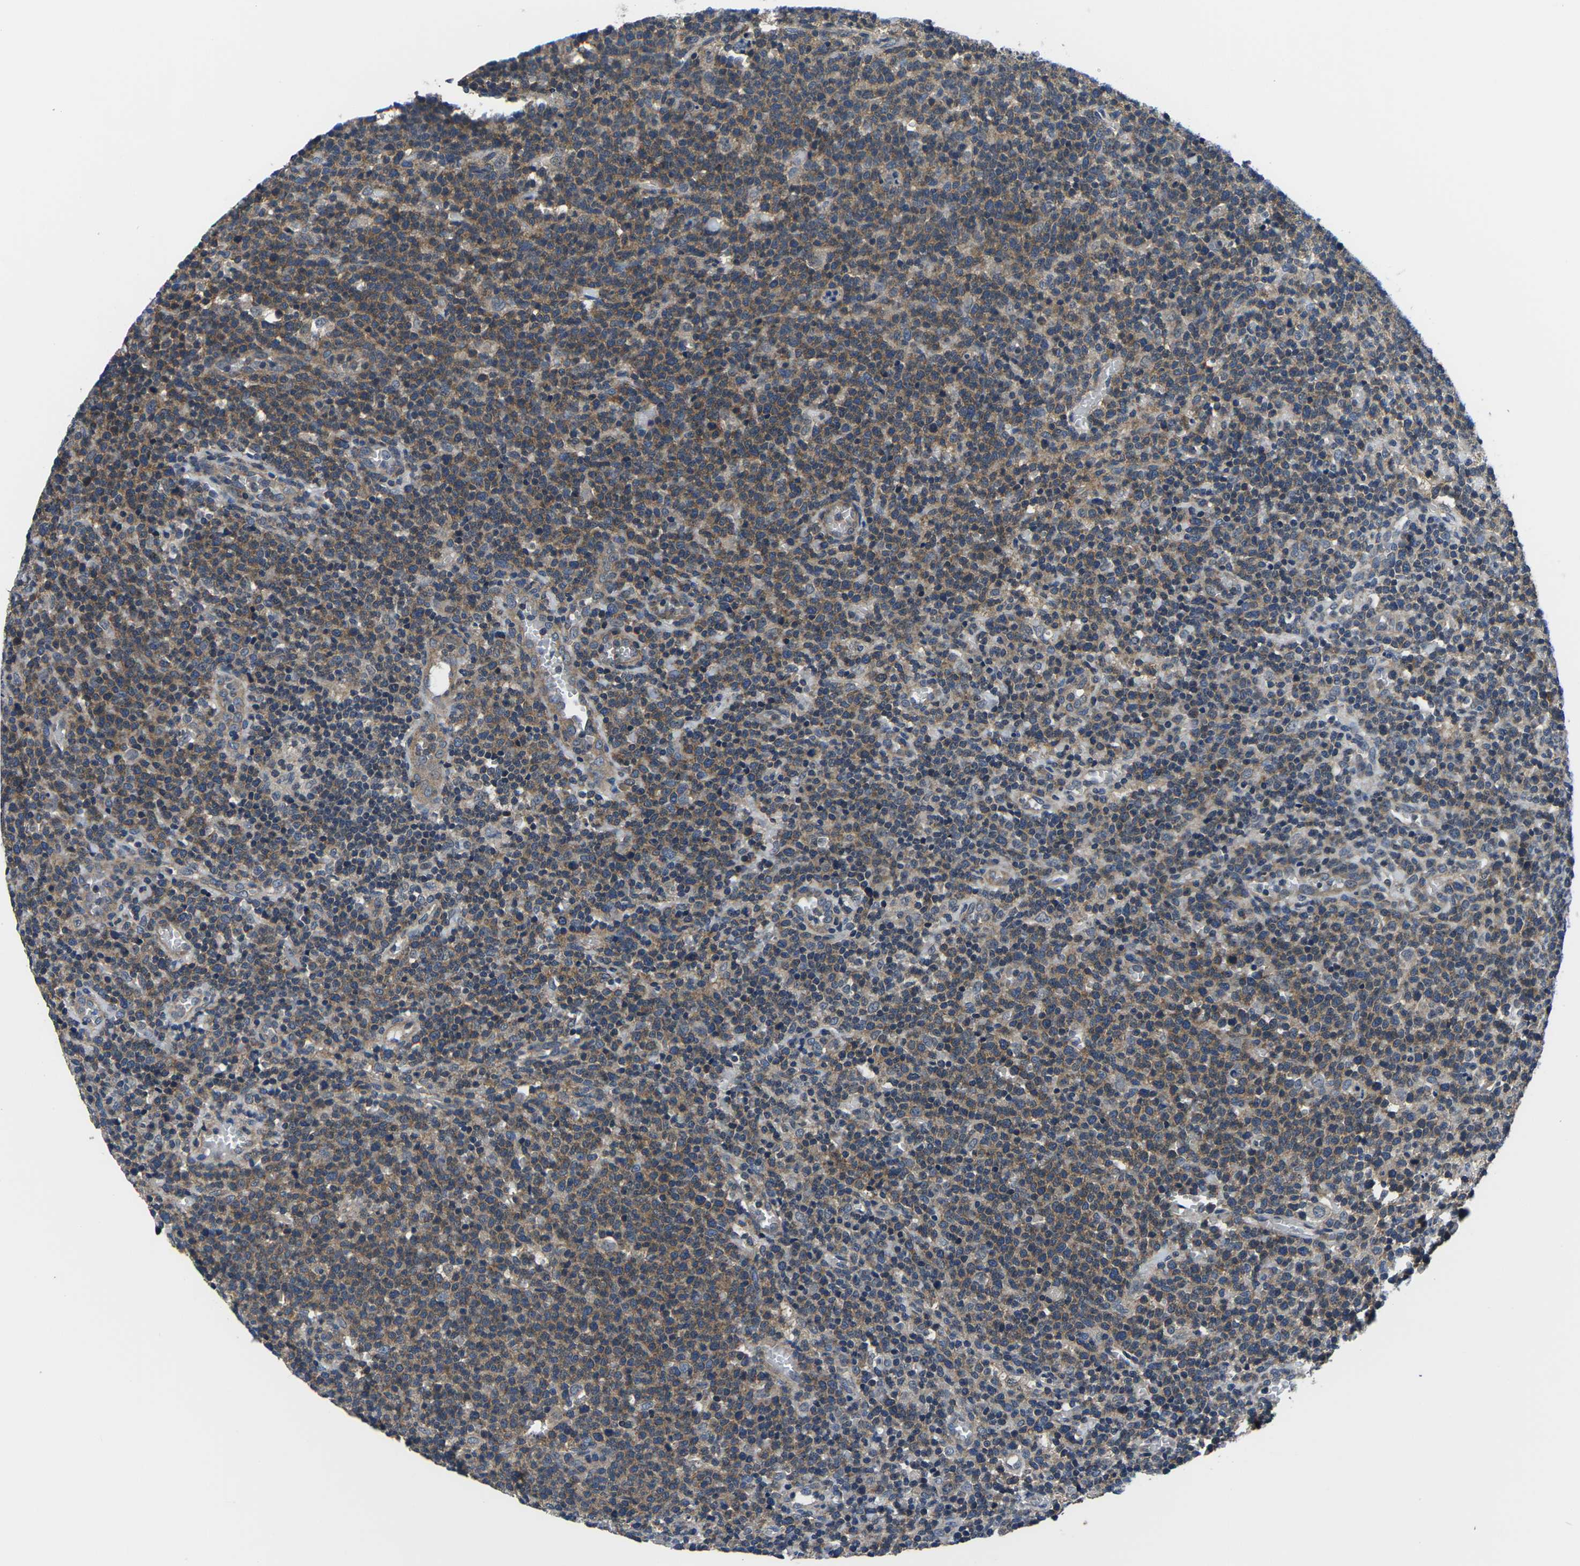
{"staining": {"intensity": "moderate", "quantity": ">75%", "location": "cytoplasmic/membranous"}, "tissue": "lymphoma", "cell_type": "Tumor cells", "image_type": "cancer", "snomed": [{"axis": "morphology", "description": "Malignant lymphoma, non-Hodgkin's type, High grade"}, {"axis": "topography", "description": "Lymph node"}], "caption": "This image reveals immunohistochemistry (IHC) staining of human lymphoma, with medium moderate cytoplasmic/membranous expression in approximately >75% of tumor cells.", "gene": "GSK3B", "patient": {"sex": "male", "age": 61}}